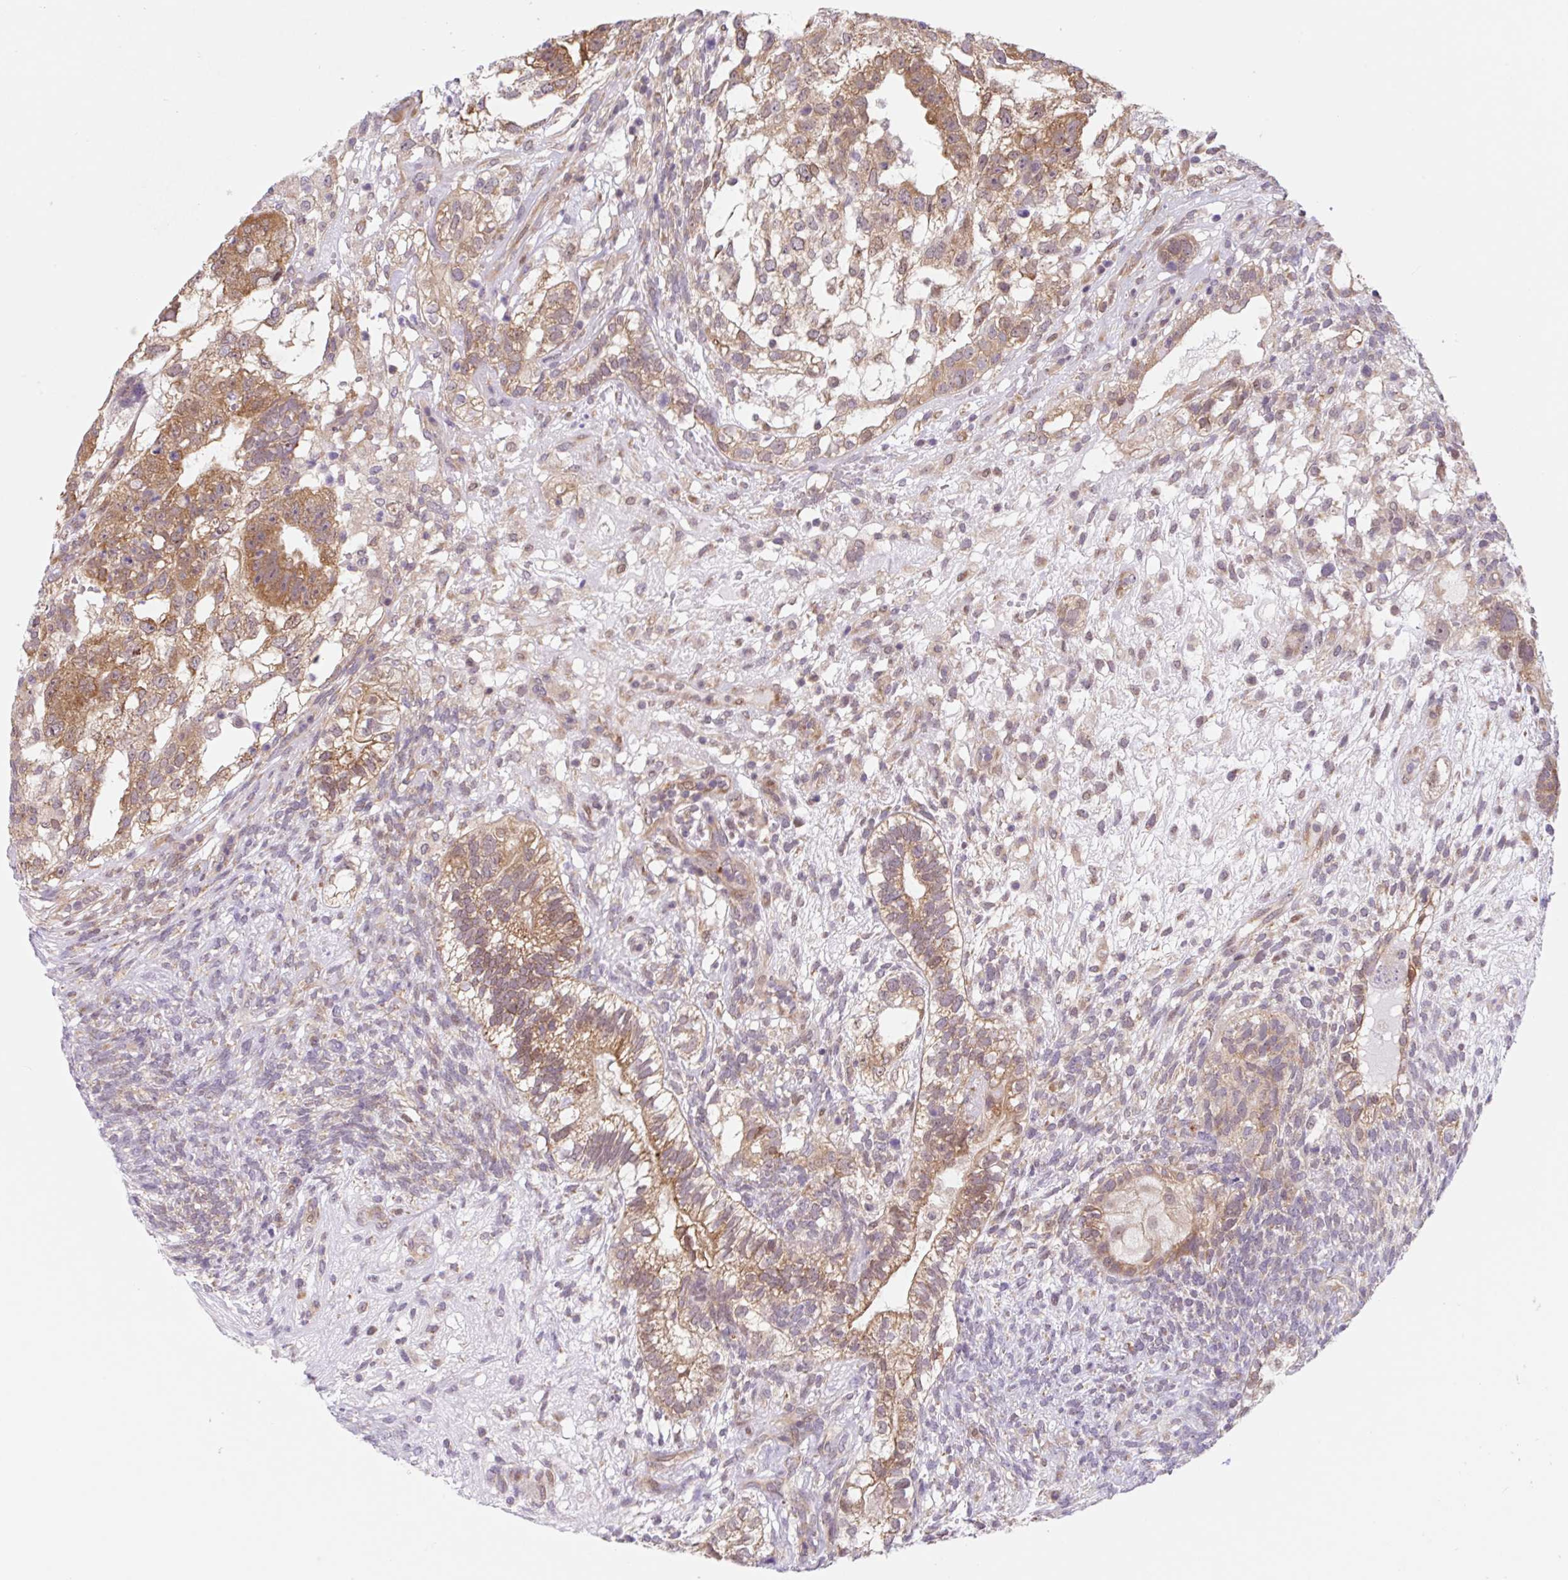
{"staining": {"intensity": "moderate", "quantity": ">75%", "location": "cytoplasmic/membranous"}, "tissue": "testis cancer", "cell_type": "Tumor cells", "image_type": "cancer", "snomed": [{"axis": "morphology", "description": "Seminoma, NOS"}, {"axis": "morphology", "description": "Carcinoma, Embryonal, NOS"}, {"axis": "topography", "description": "Testis"}], "caption": "Protein staining of testis seminoma tissue reveals moderate cytoplasmic/membranous staining in about >75% of tumor cells. The staining is performed using DAB brown chromogen to label protein expression. The nuclei are counter-stained blue using hematoxylin.", "gene": "TBPL2", "patient": {"sex": "male", "age": 41}}